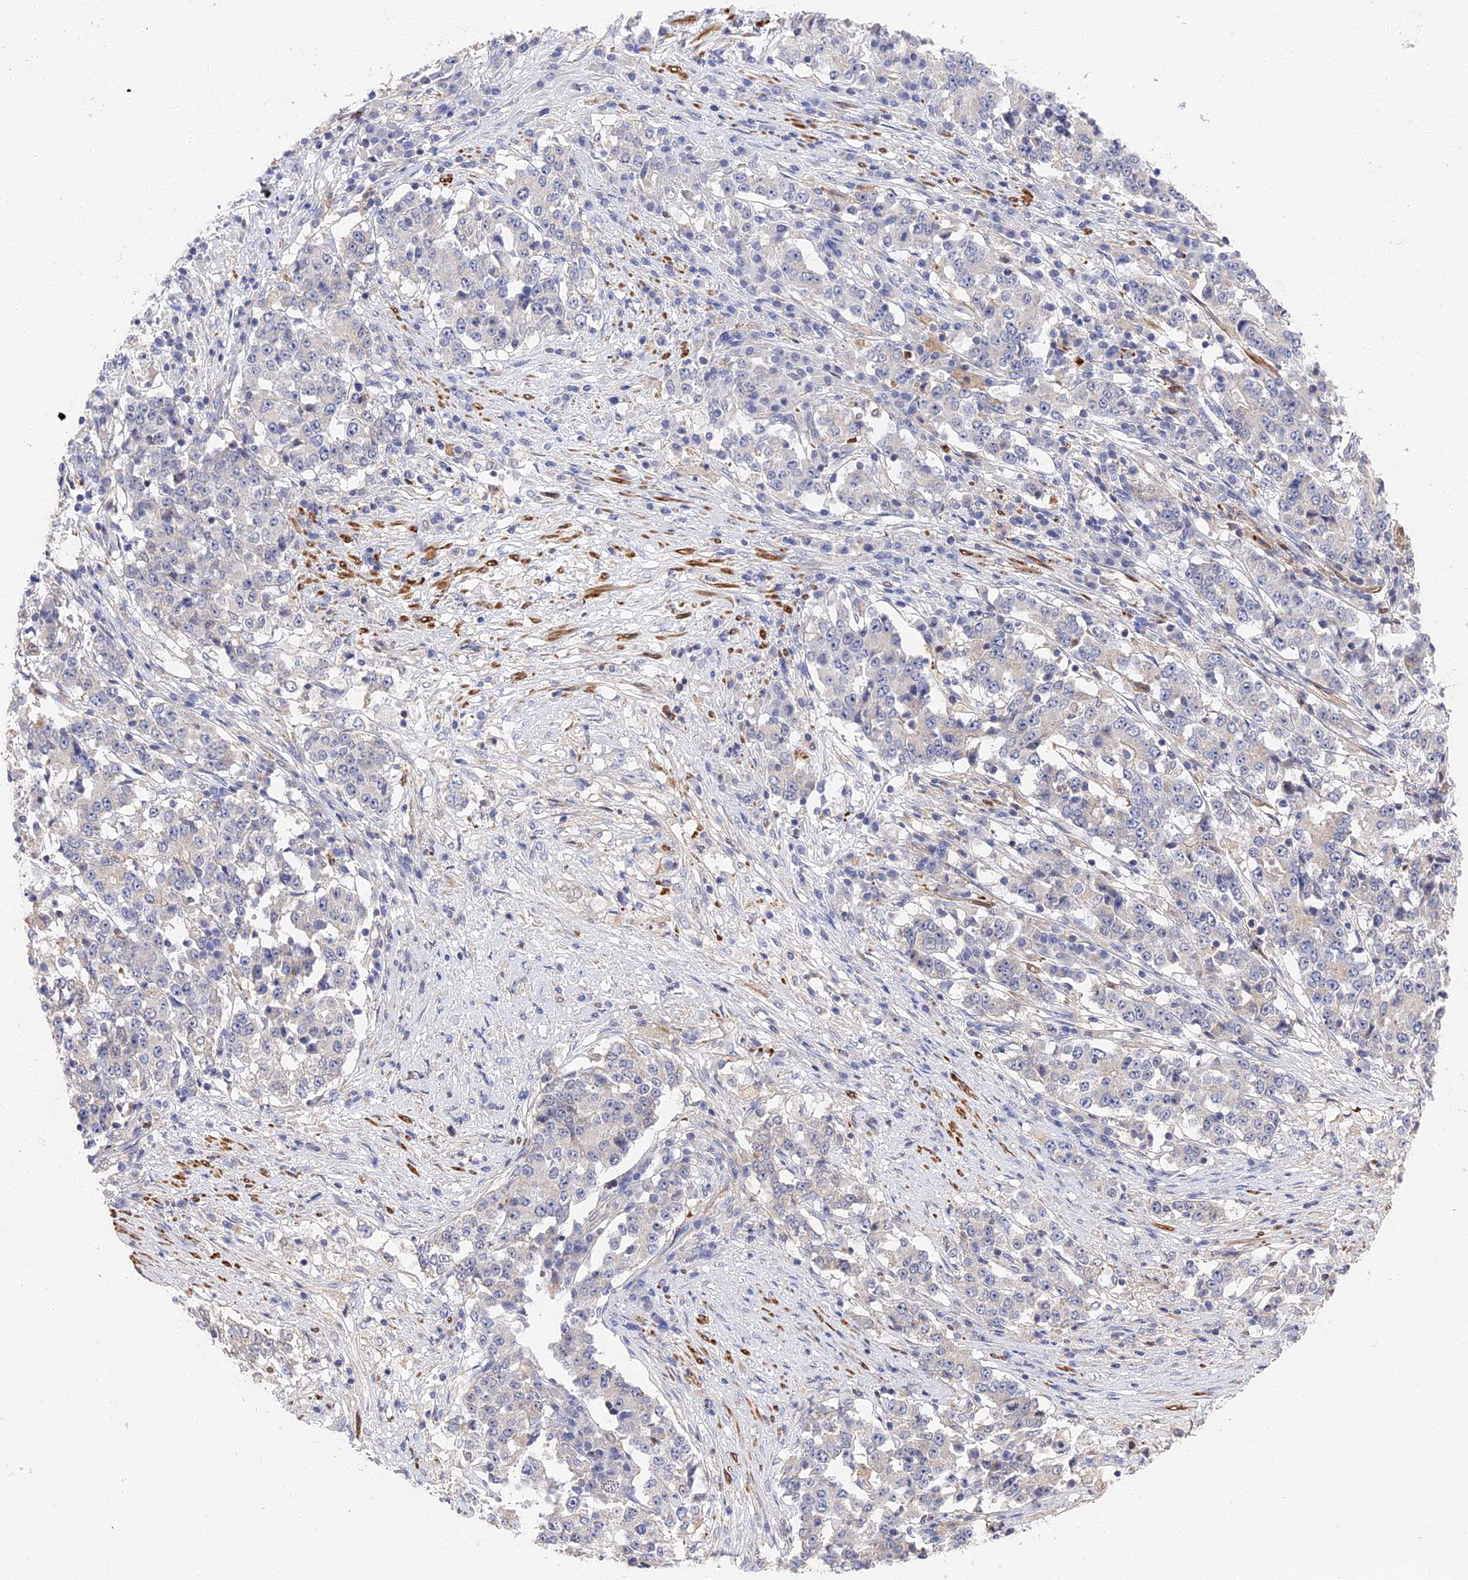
{"staining": {"intensity": "negative", "quantity": "none", "location": "none"}, "tissue": "stomach cancer", "cell_type": "Tumor cells", "image_type": "cancer", "snomed": [{"axis": "morphology", "description": "Adenocarcinoma, NOS"}, {"axis": "topography", "description": "Stomach"}], "caption": "This is an immunohistochemistry (IHC) photomicrograph of human adenocarcinoma (stomach). There is no expression in tumor cells.", "gene": "CCDC113", "patient": {"sex": "male", "age": 59}}